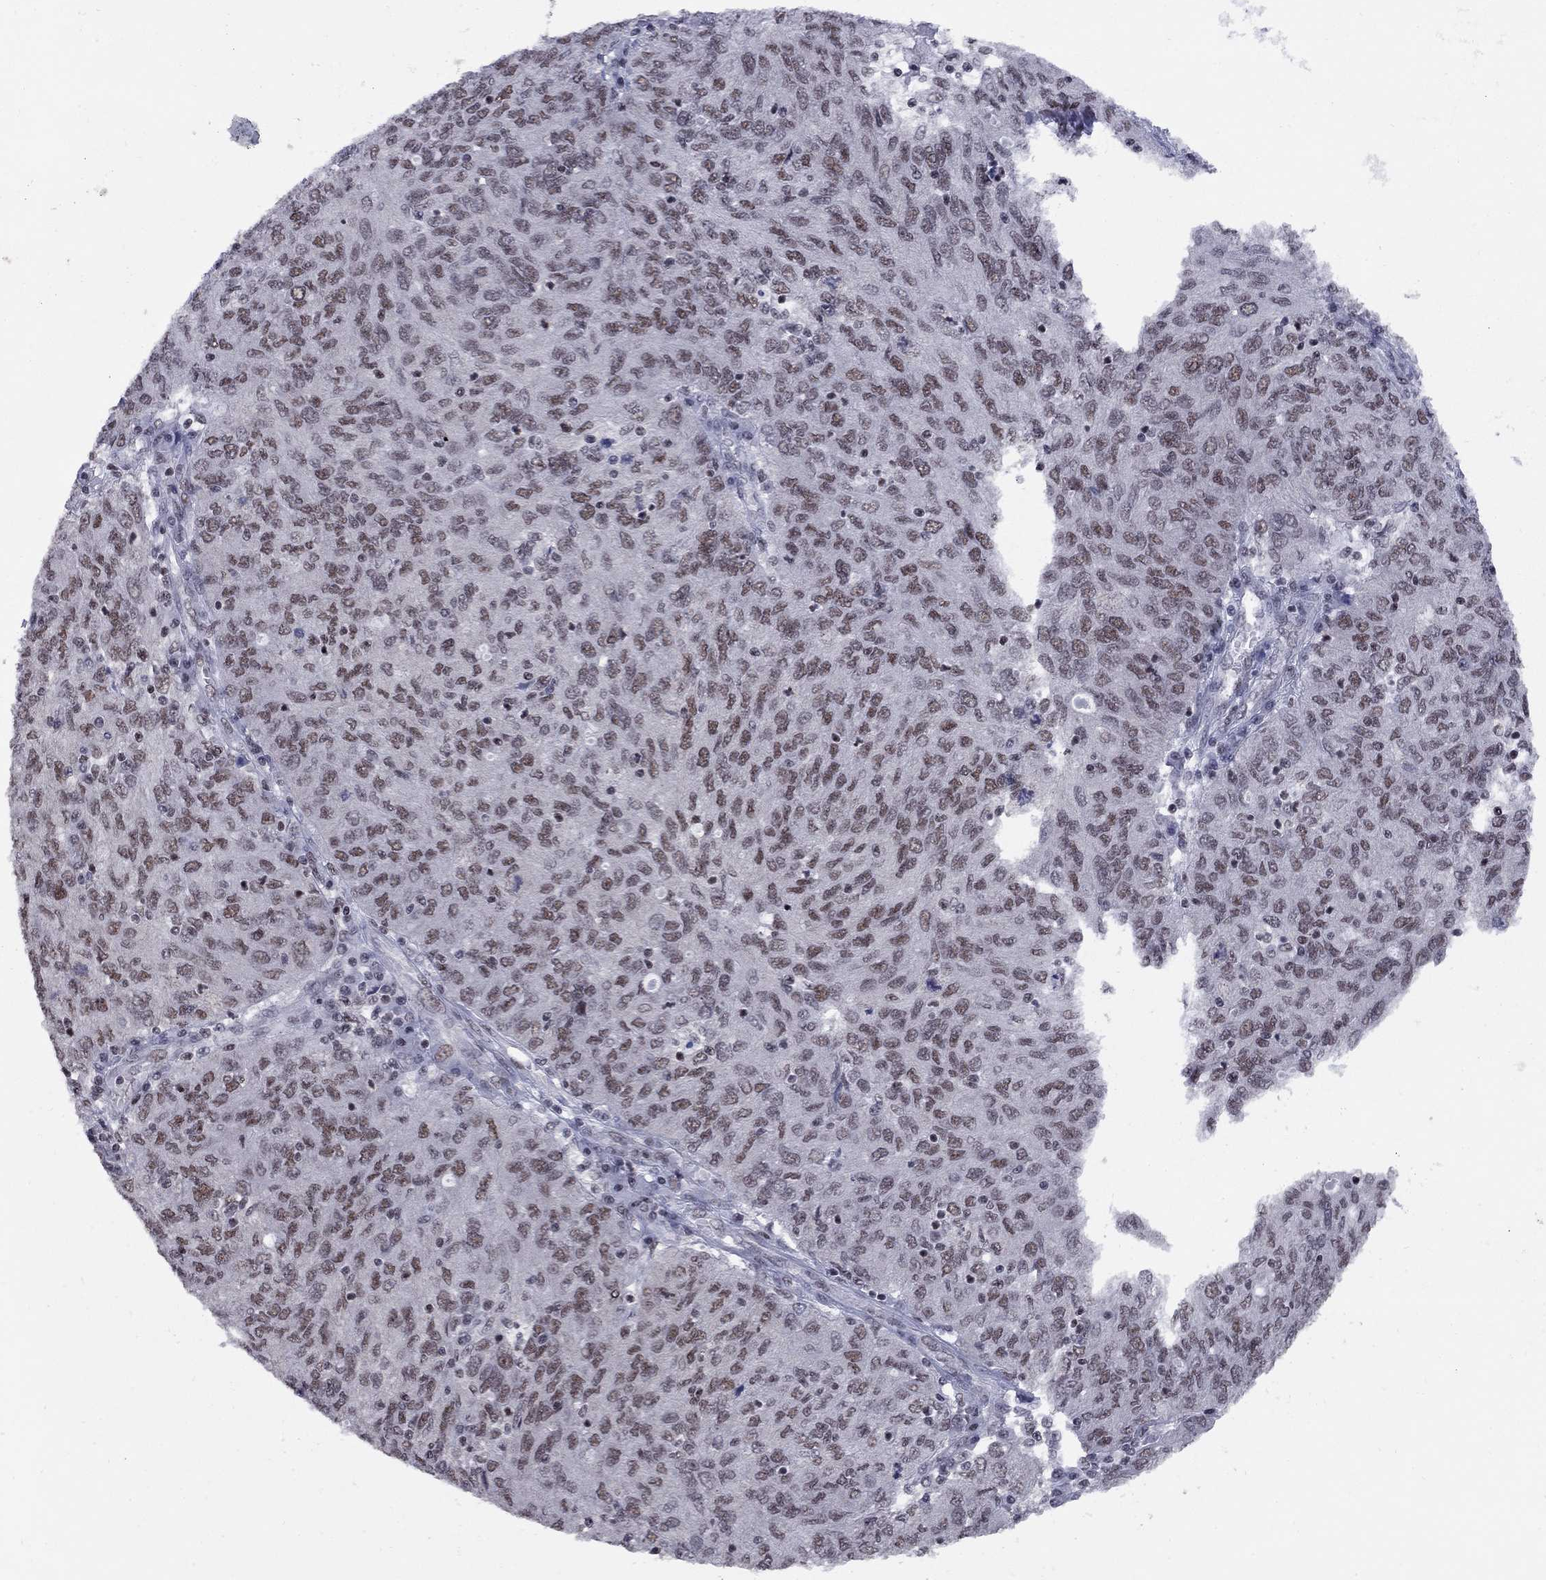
{"staining": {"intensity": "weak", "quantity": ">75%", "location": "nuclear"}, "tissue": "ovarian cancer", "cell_type": "Tumor cells", "image_type": "cancer", "snomed": [{"axis": "morphology", "description": "Carcinoma, endometroid"}, {"axis": "topography", "description": "Ovary"}], "caption": "Ovarian cancer stained with DAB (3,3'-diaminobenzidine) immunohistochemistry (IHC) demonstrates low levels of weak nuclear expression in approximately >75% of tumor cells. The staining was performed using DAB to visualize the protein expression in brown, while the nuclei were stained in blue with hematoxylin (Magnification: 20x).", "gene": "TAF9", "patient": {"sex": "female", "age": 50}}